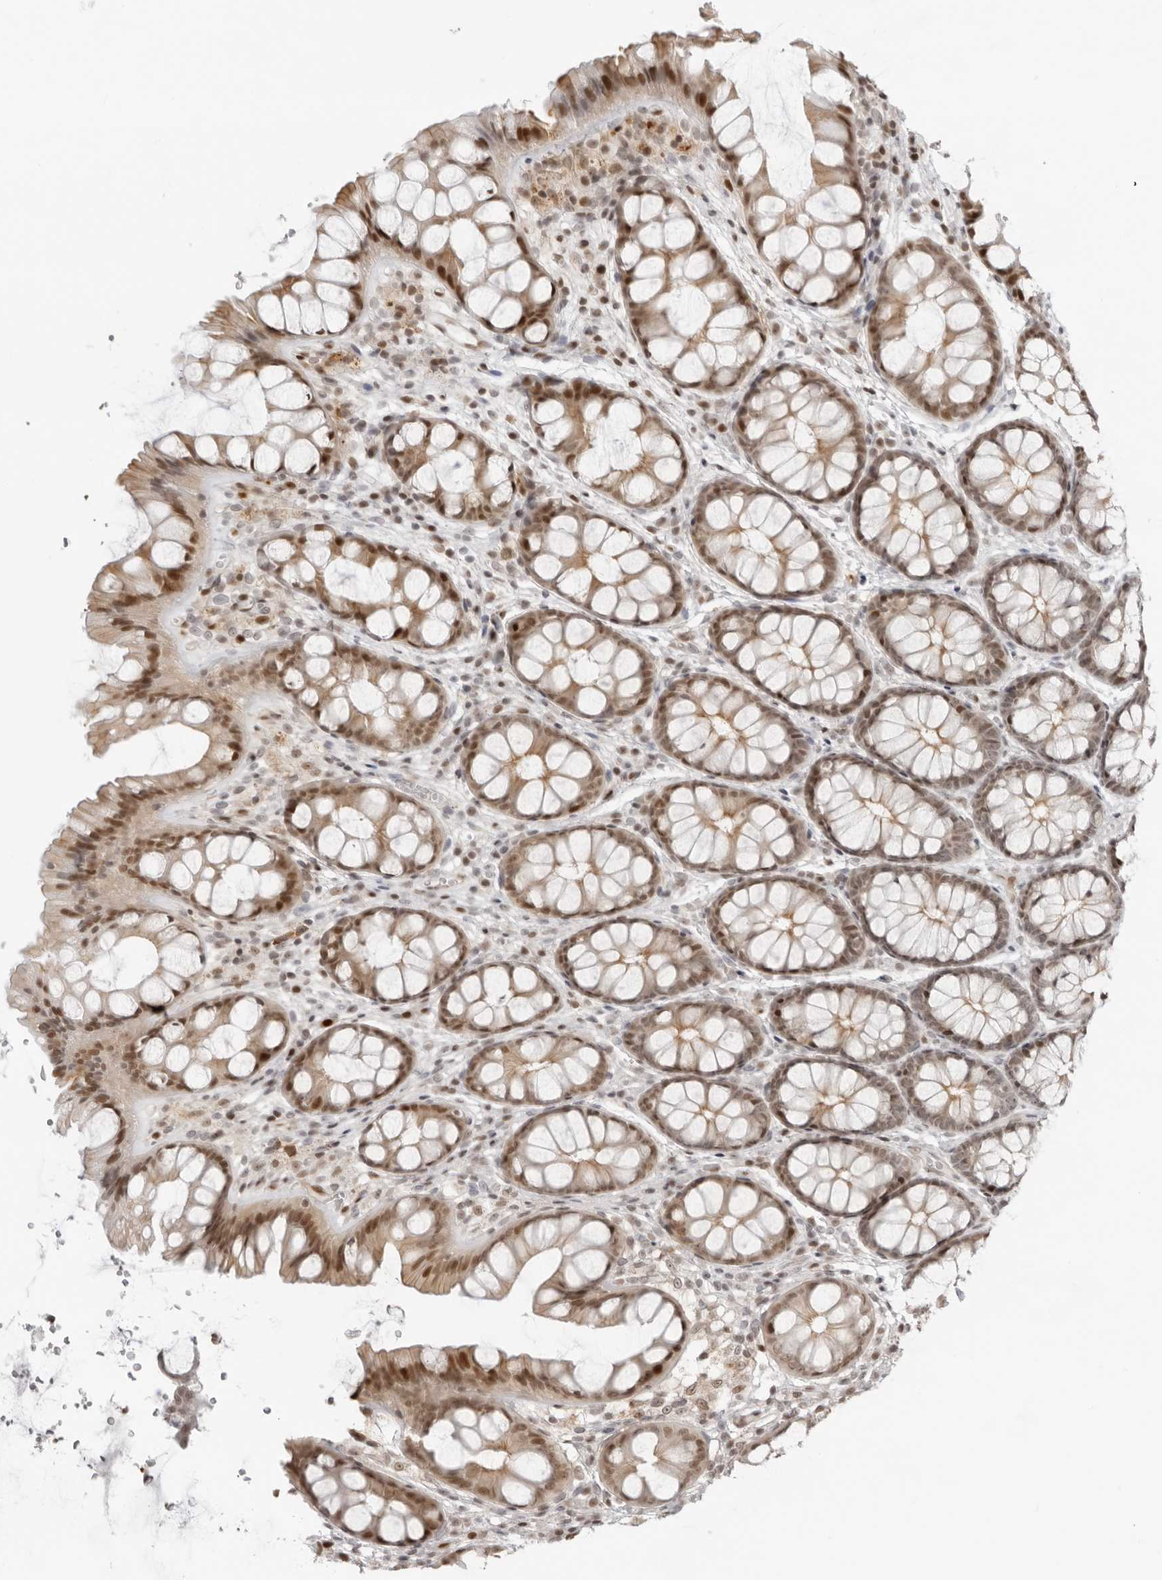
{"staining": {"intensity": "weak", "quantity": ">75%", "location": "nuclear"}, "tissue": "colon", "cell_type": "Endothelial cells", "image_type": "normal", "snomed": [{"axis": "morphology", "description": "Normal tissue, NOS"}, {"axis": "topography", "description": "Colon"}], "caption": "The photomicrograph demonstrates a brown stain indicating the presence of a protein in the nuclear of endothelial cells in colon.", "gene": "RNF146", "patient": {"sex": "male", "age": 47}}